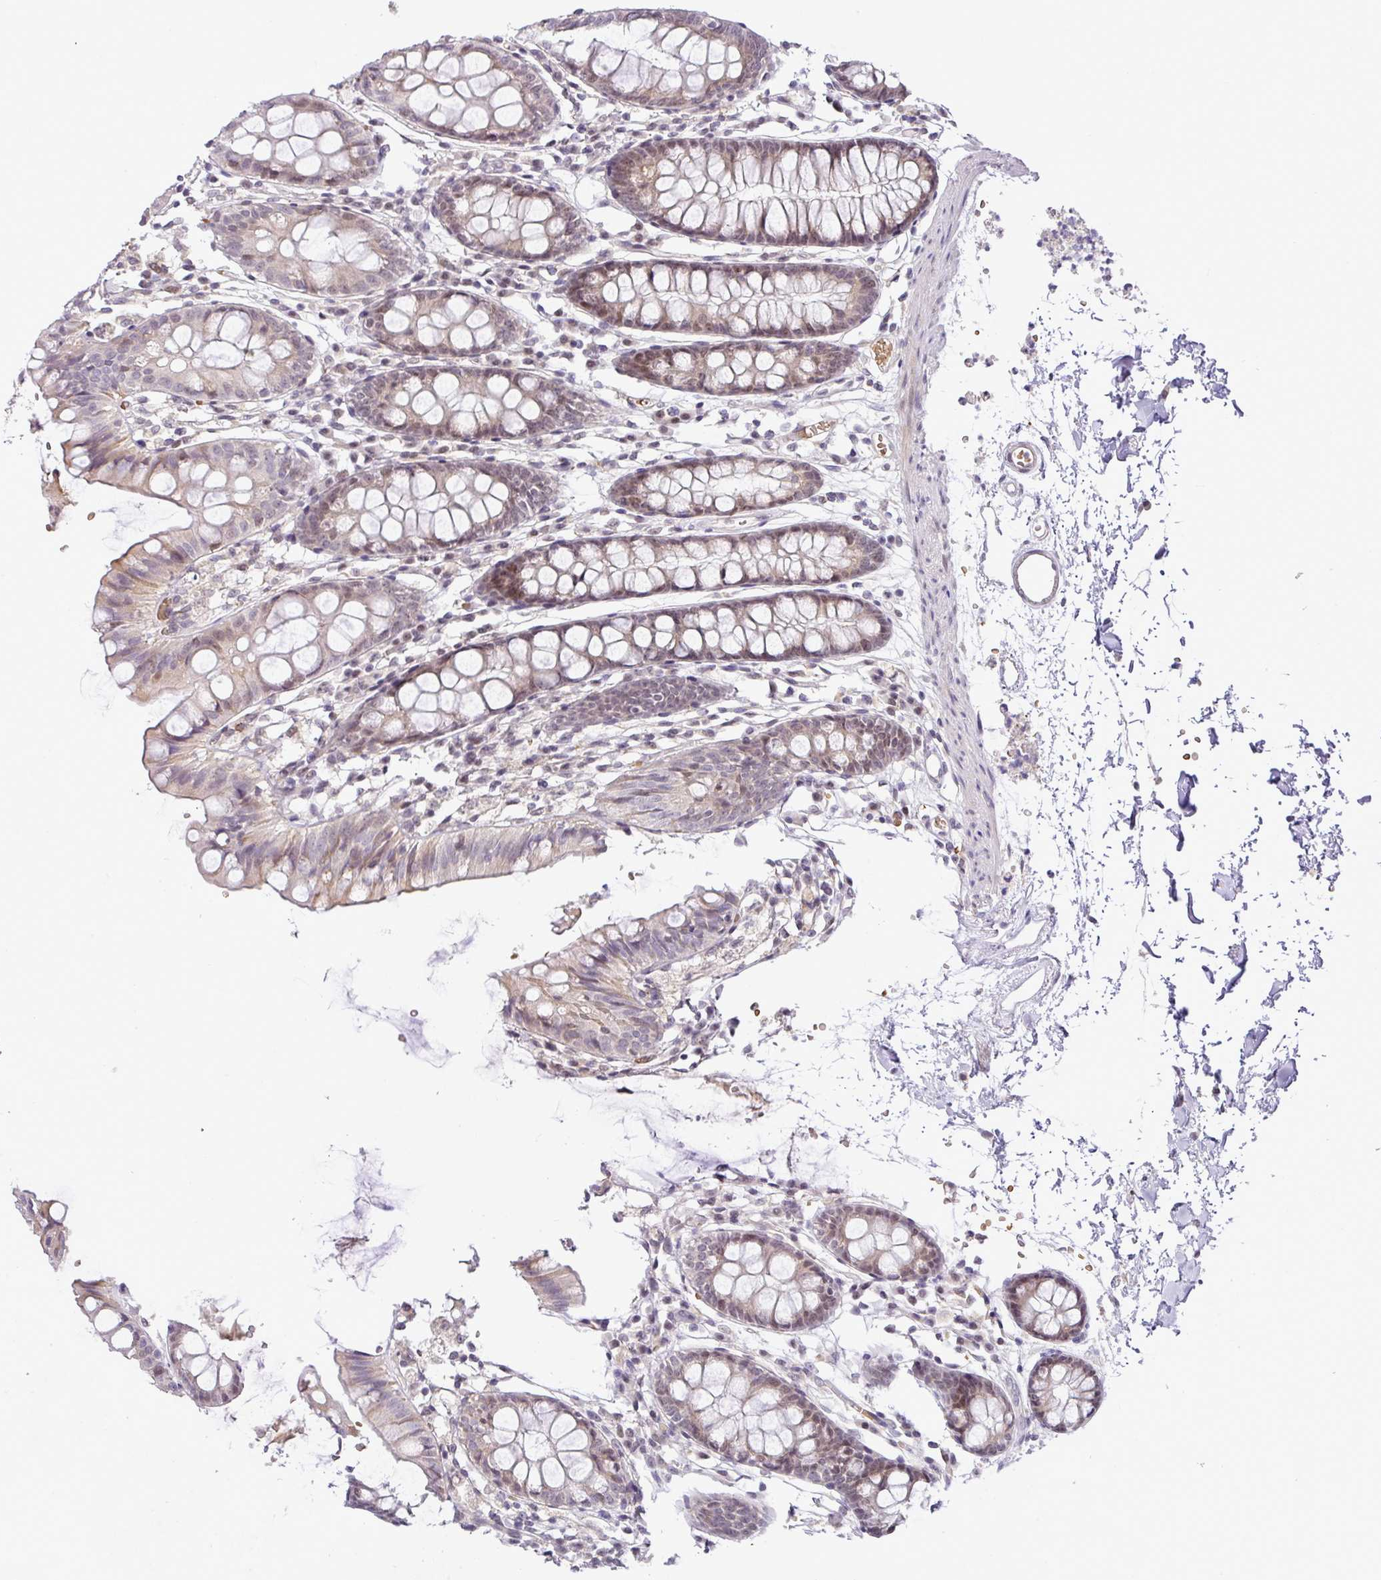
{"staining": {"intensity": "negative", "quantity": "none", "location": "none"}, "tissue": "colon", "cell_type": "Endothelial cells", "image_type": "normal", "snomed": [{"axis": "morphology", "description": "Normal tissue, NOS"}, {"axis": "topography", "description": "Colon"}], "caption": "This is an immunohistochemistry (IHC) photomicrograph of benign colon. There is no expression in endothelial cells.", "gene": "PARP2", "patient": {"sex": "female", "age": 84}}